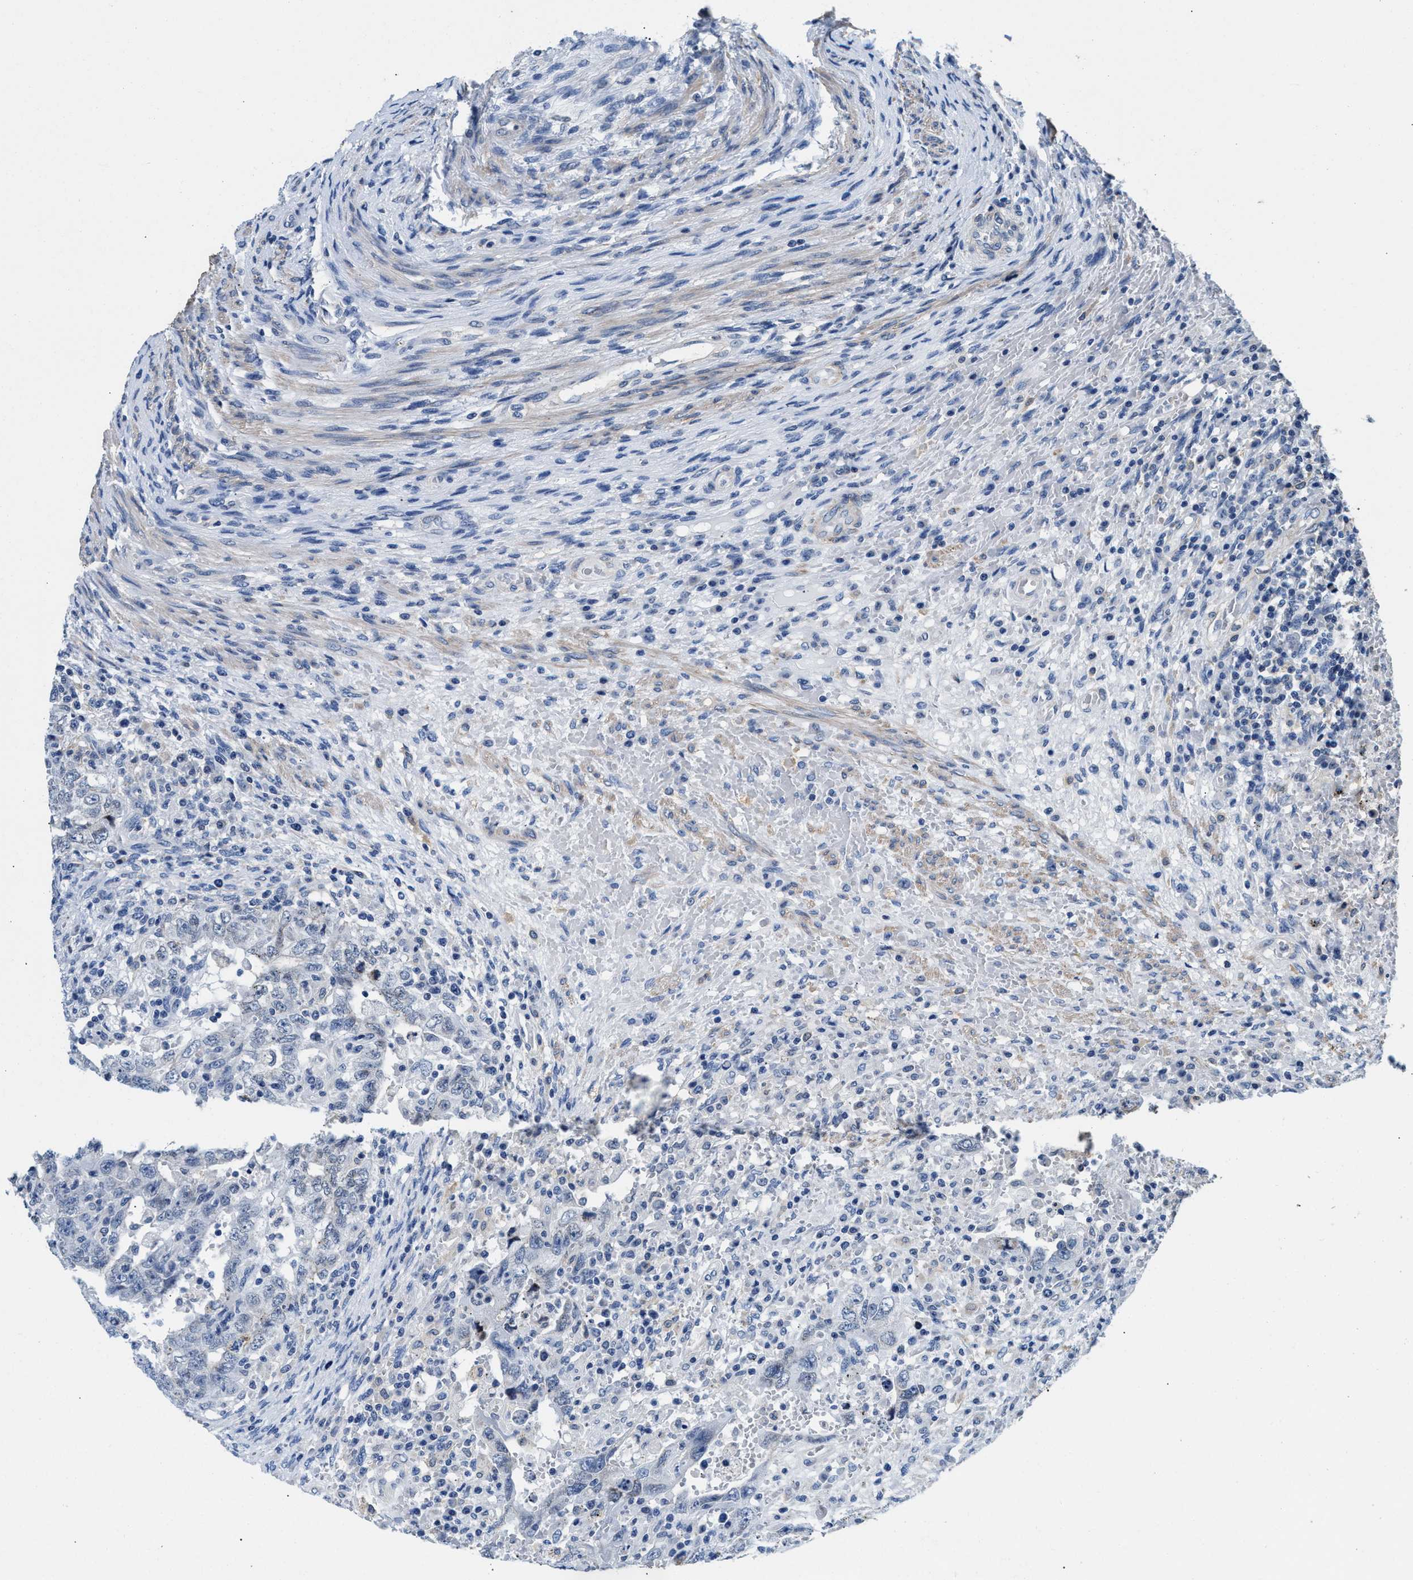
{"staining": {"intensity": "negative", "quantity": "none", "location": "none"}, "tissue": "testis cancer", "cell_type": "Tumor cells", "image_type": "cancer", "snomed": [{"axis": "morphology", "description": "Carcinoma, Embryonal, NOS"}, {"axis": "topography", "description": "Testis"}], "caption": "DAB (3,3'-diaminobenzidine) immunohistochemical staining of human testis embryonal carcinoma exhibits no significant expression in tumor cells.", "gene": "MYH3", "patient": {"sex": "male", "age": 26}}